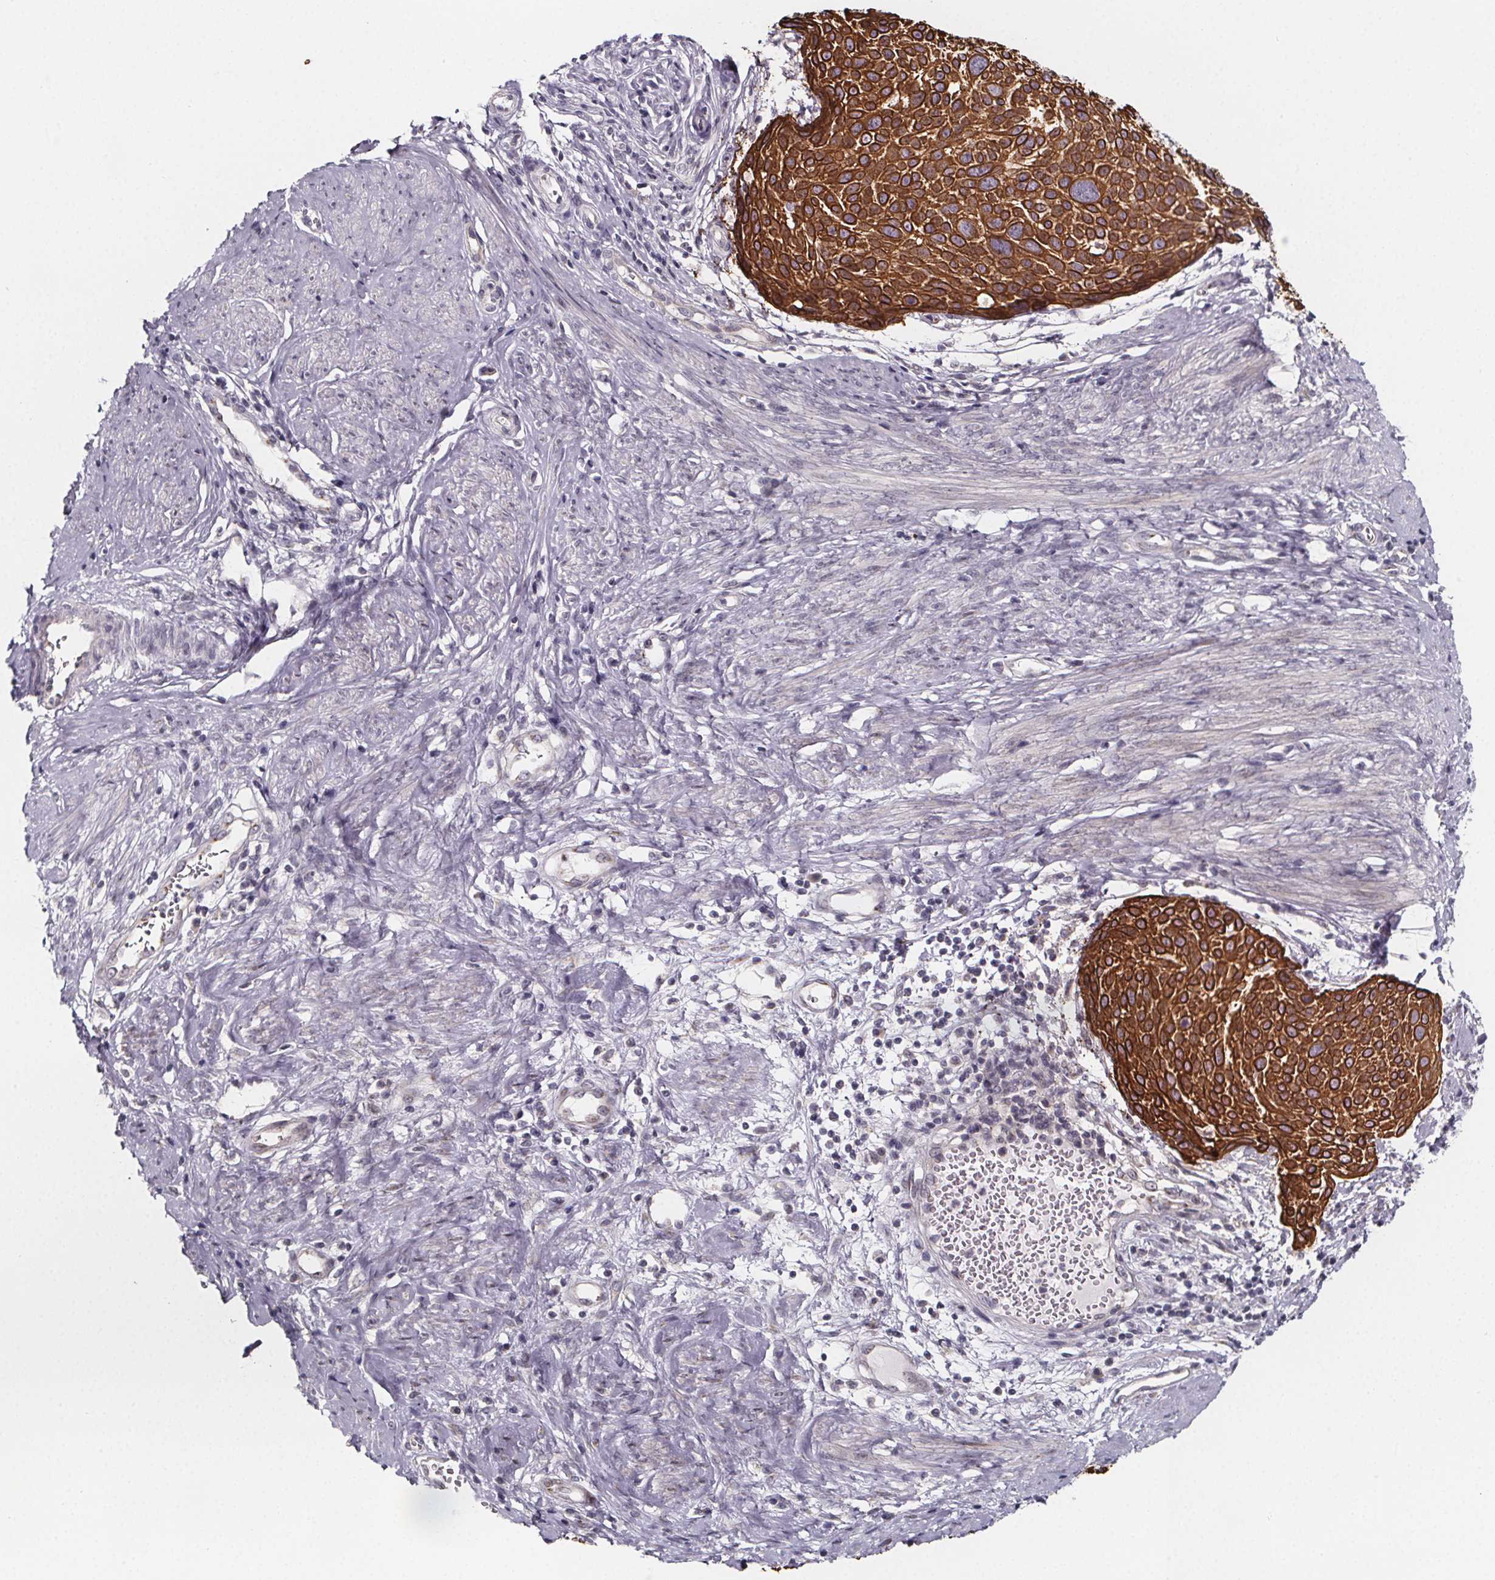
{"staining": {"intensity": "strong", "quantity": ">75%", "location": "cytoplasmic/membranous"}, "tissue": "cervical cancer", "cell_type": "Tumor cells", "image_type": "cancer", "snomed": [{"axis": "morphology", "description": "Squamous cell carcinoma, NOS"}, {"axis": "topography", "description": "Cervix"}], "caption": "Cervical cancer (squamous cell carcinoma) stained with a protein marker displays strong staining in tumor cells.", "gene": "NDST1", "patient": {"sex": "female", "age": 39}}